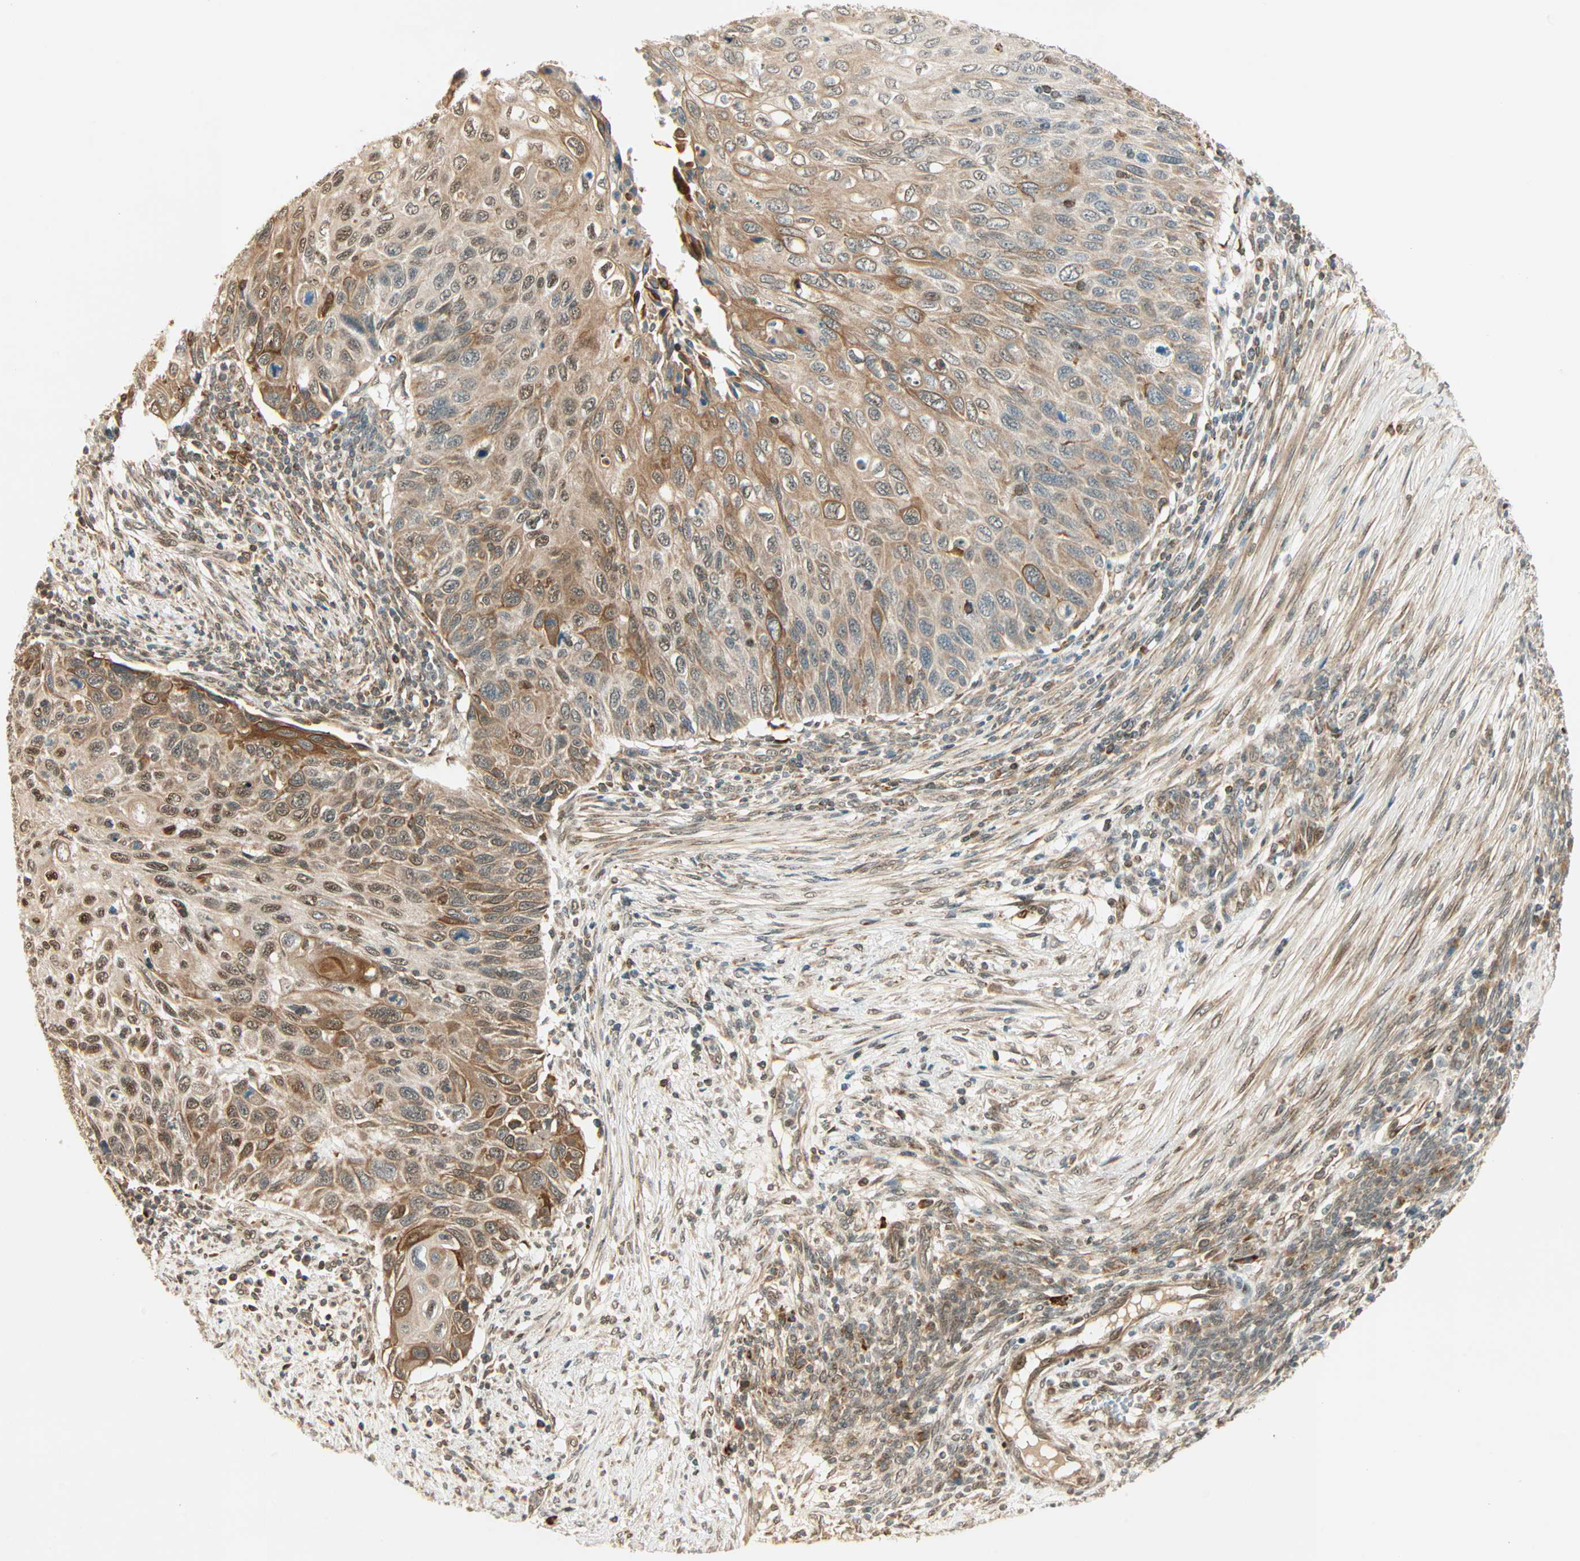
{"staining": {"intensity": "moderate", "quantity": ">75%", "location": "cytoplasmic/membranous,nuclear"}, "tissue": "cervical cancer", "cell_type": "Tumor cells", "image_type": "cancer", "snomed": [{"axis": "morphology", "description": "Squamous cell carcinoma, NOS"}, {"axis": "topography", "description": "Cervix"}], "caption": "Cervical cancer stained for a protein (brown) shows moderate cytoplasmic/membranous and nuclear positive positivity in about >75% of tumor cells.", "gene": "PNPLA6", "patient": {"sex": "female", "age": 70}}